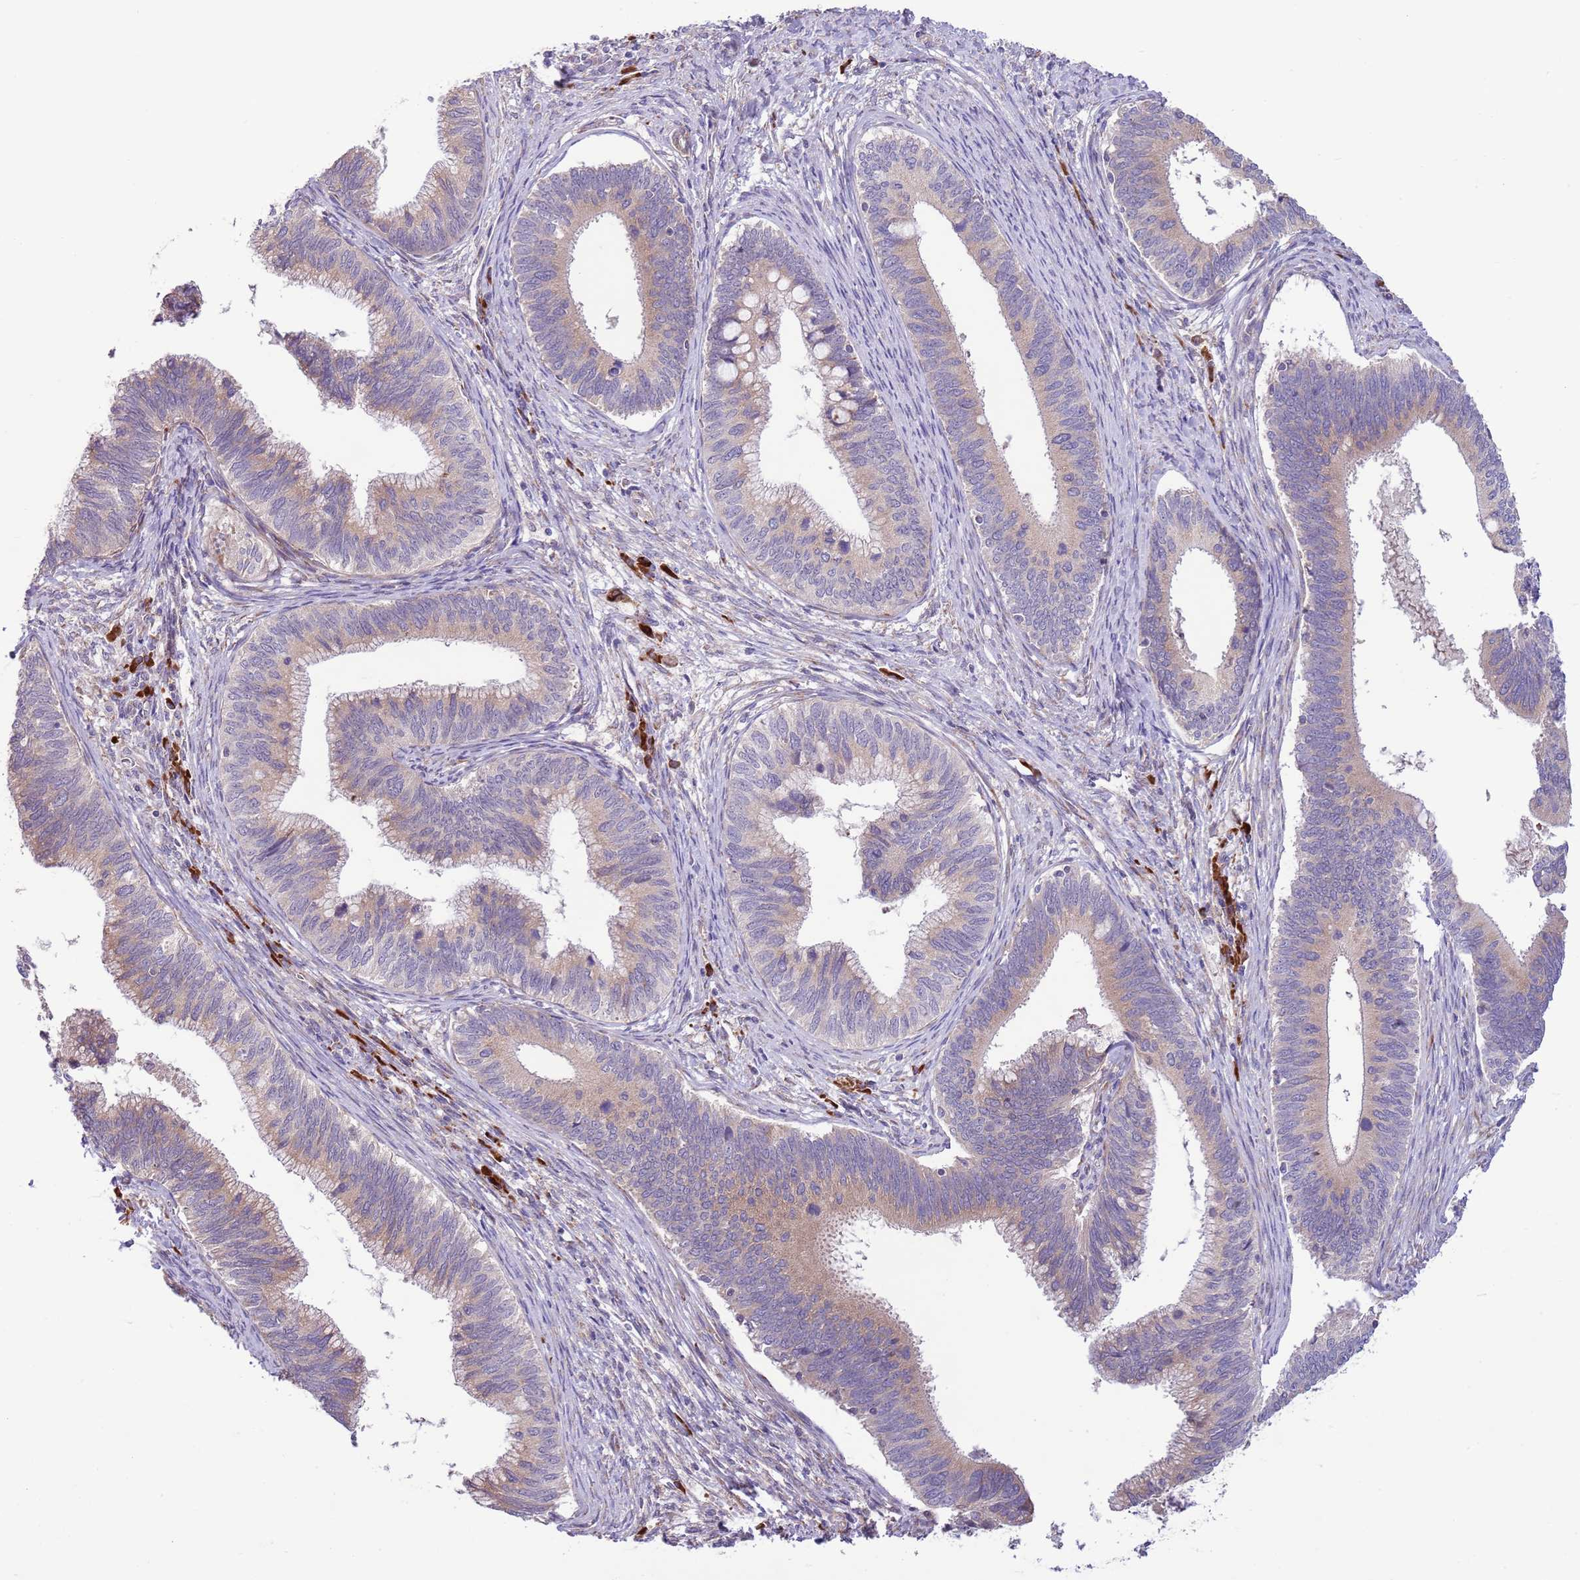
{"staining": {"intensity": "moderate", "quantity": ">75%", "location": "cytoplasmic/membranous"}, "tissue": "cervical cancer", "cell_type": "Tumor cells", "image_type": "cancer", "snomed": [{"axis": "morphology", "description": "Adenocarcinoma, NOS"}, {"axis": "topography", "description": "Cervix"}], "caption": "Tumor cells demonstrate medium levels of moderate cytoplasmic/membranous positivity in approximately >75% of cells in human cervical cancer (adenocarcinoma).", "gene": "DAND5", "patient": {"sex": "female", "age": 42}}